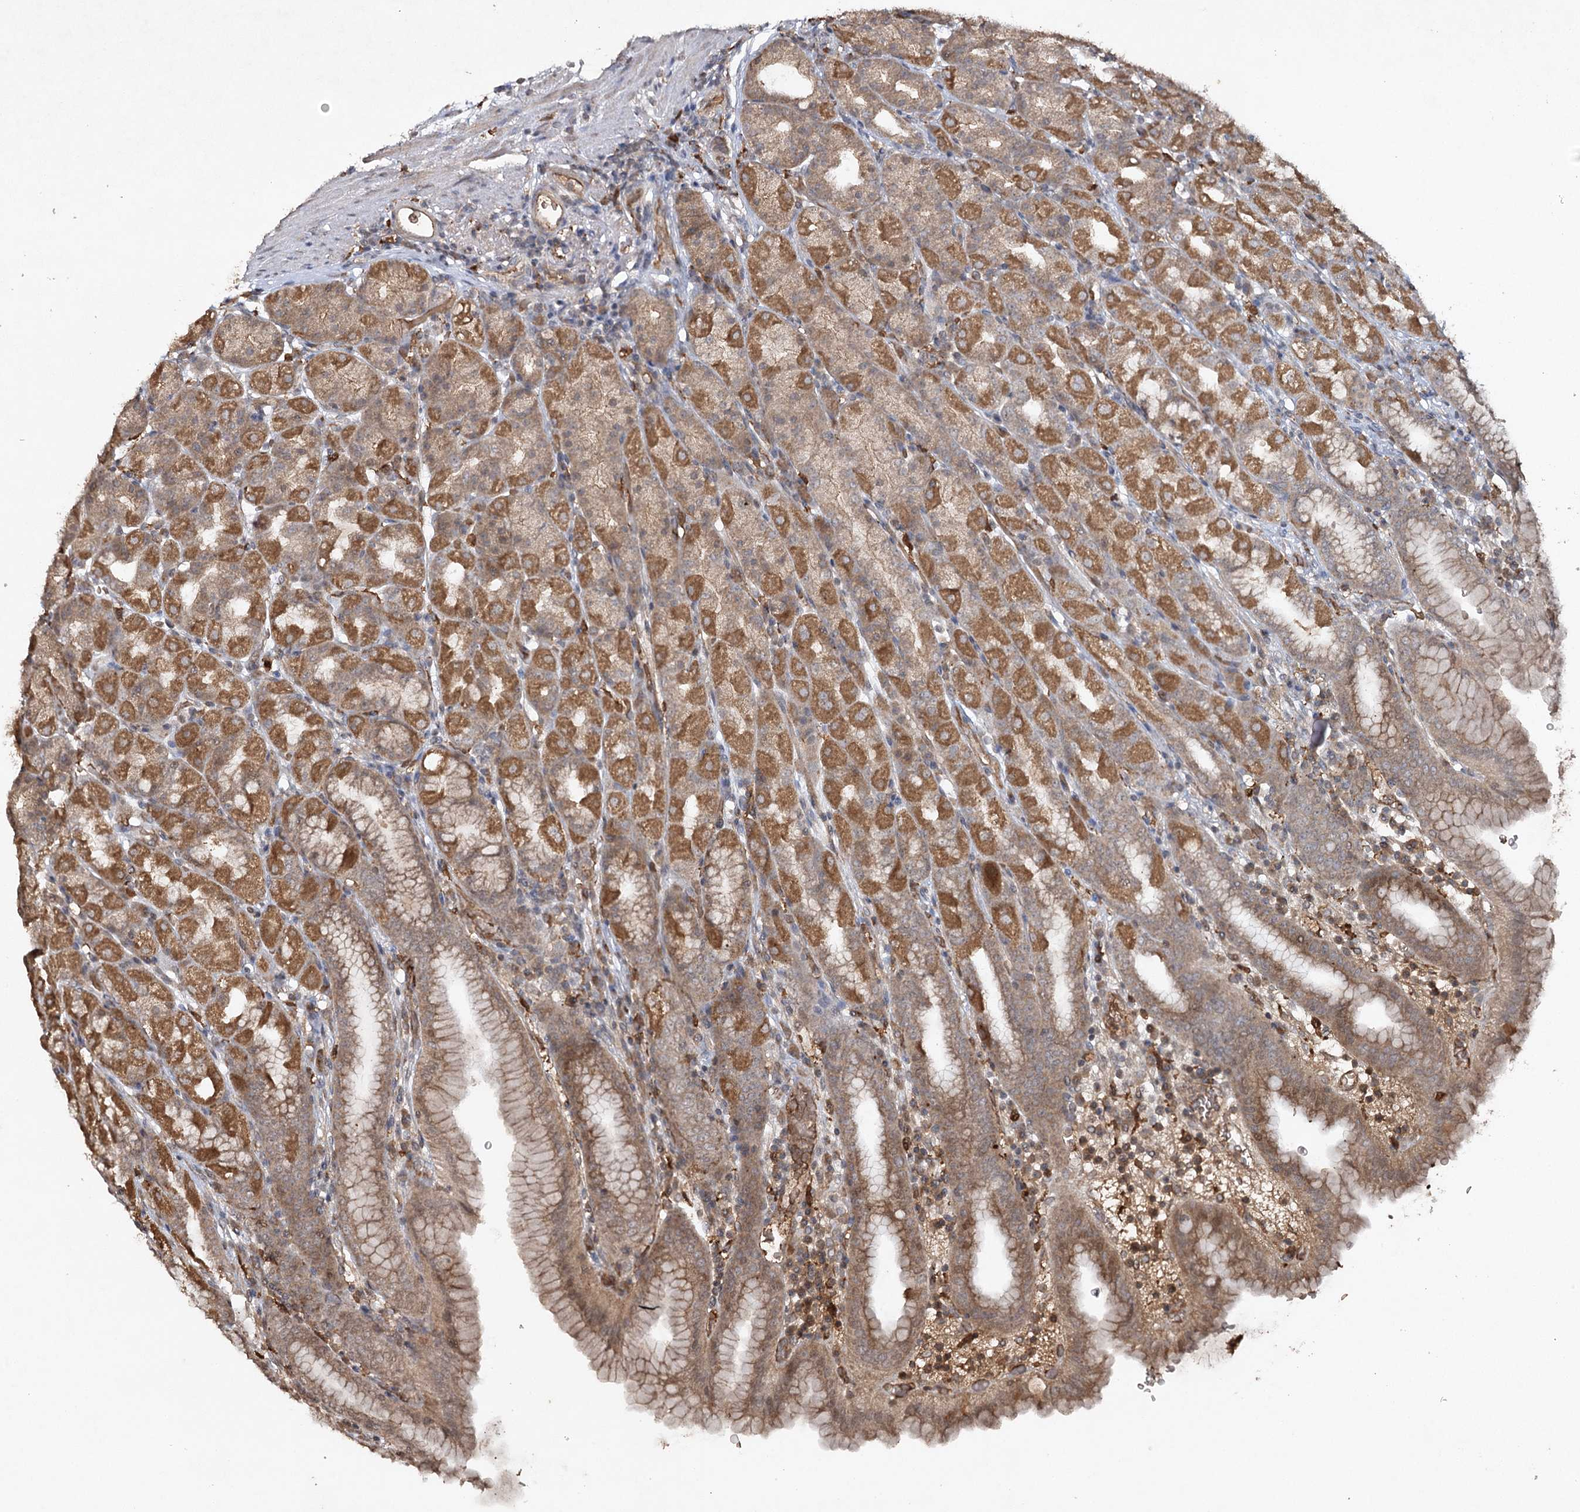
{"staining": {"intensity": "moderate", "quantity": ">75%", "location": "cytoplasmic/membranous"}, "tissue": "stomach", "cell_type": "Glandular cells", "image_type": "normal", "snomed": [{"axis": "morphology", "description": "Normal tissue, NOS"}, {"axis": "topography", "description": "Stomach, upper"}], "caption": "IHC of normal stomach demonstrates medium levels of moderate cytoplasmic/membranous positivity in approximately >75% of glandular cells.", "gene": "CYP2B6", "patient": {"sex": "male", "age": 68}}